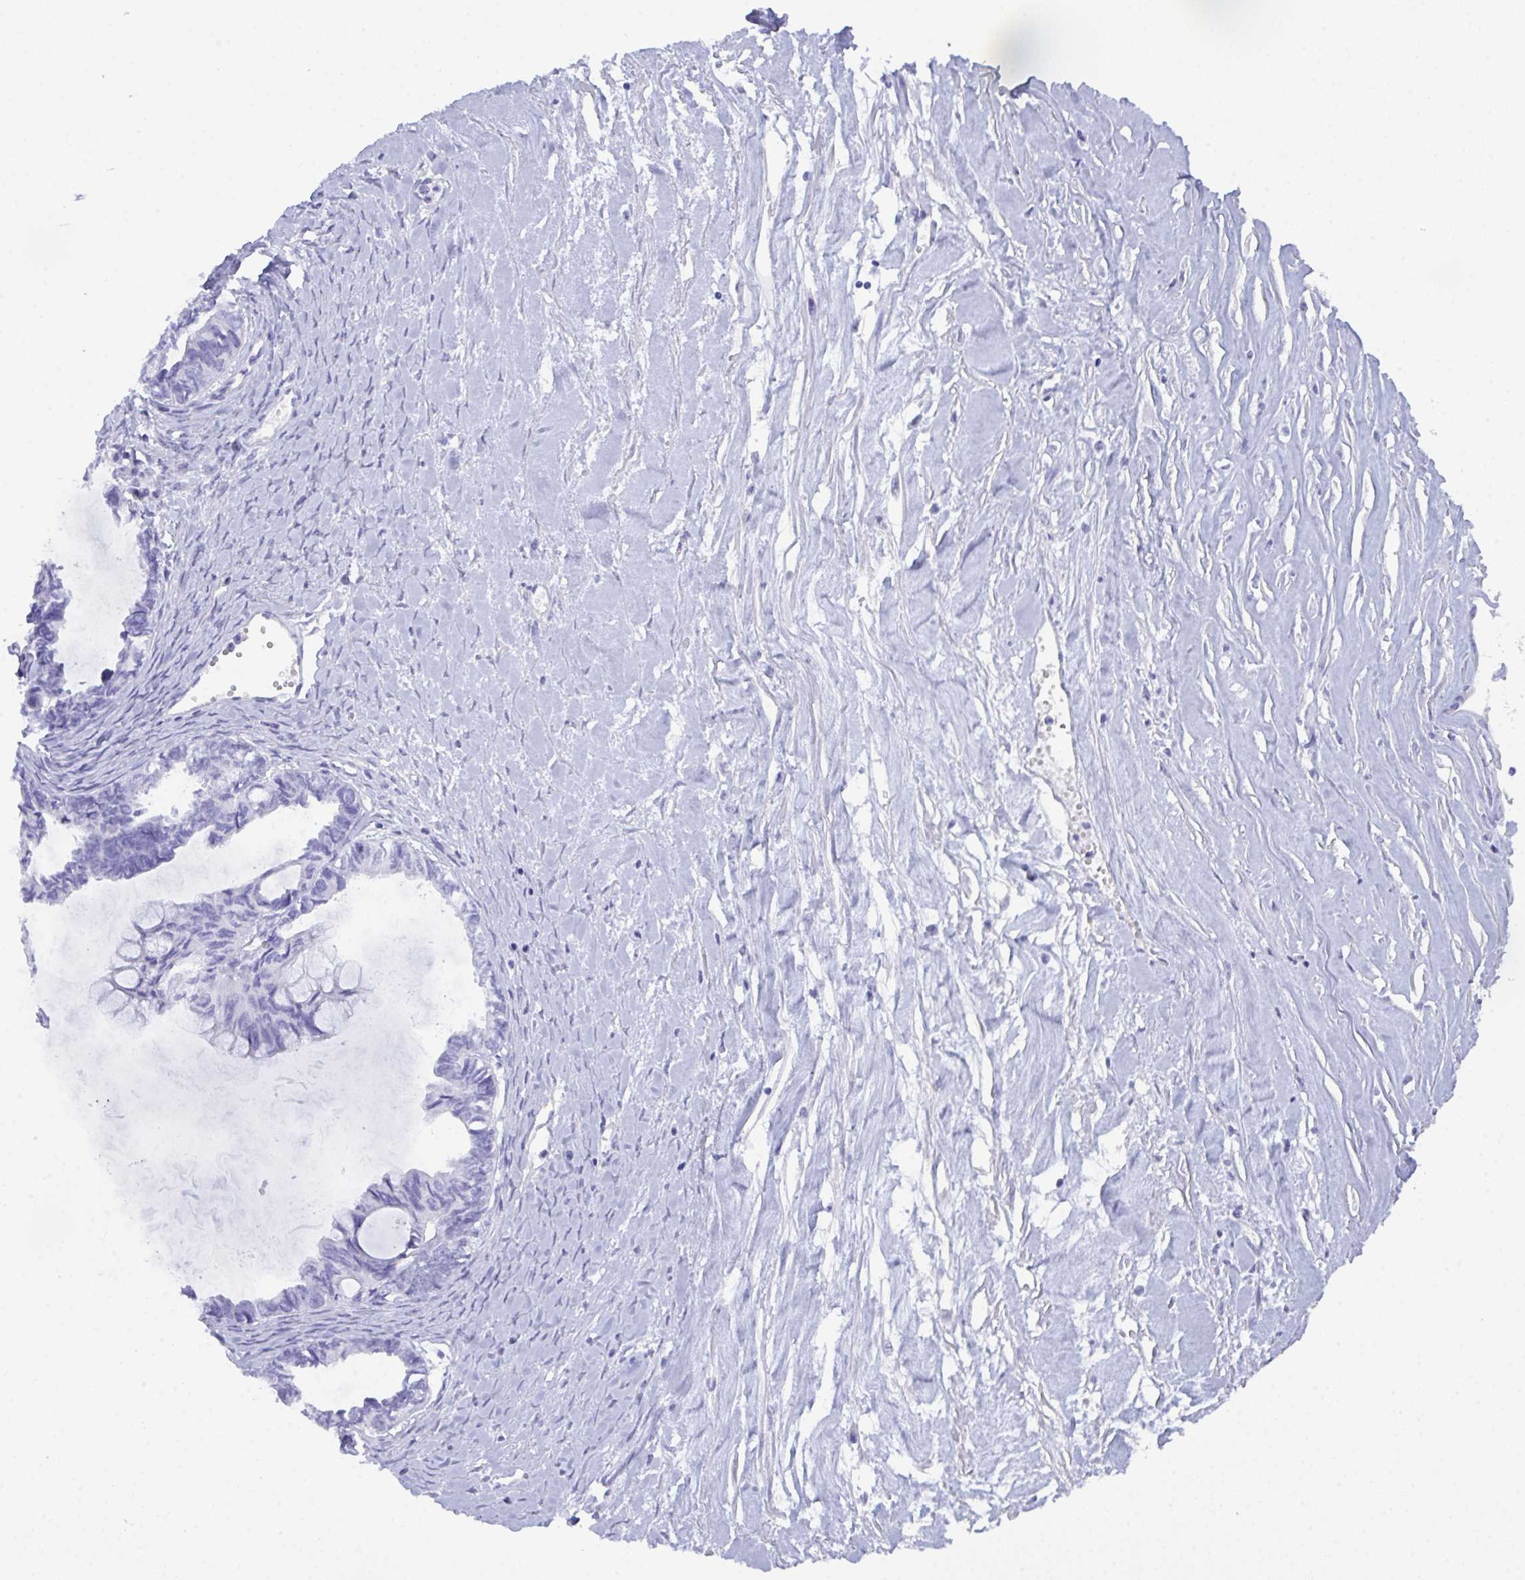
{"staining": {"intensity": "negative", "quantity": "none", "location": "none"}, "tissue": "ovarian cancer", "cell_type": "Tumor cells", "image_type": "cancer", "snomed": [{"axis": "morphology", "description": "Cystadenocarcinoma, mucinous, NOS"}, {"axis": "topography", "description": "Ovary"}], "caption": "IHC of human ovarian cancer displays no staining in tumor cells. The staining is performed using DAB (3,3'-diaminobenzidine) brown chromogen with nuclei counter-stained in using hematoxylin.", "gene": "ZNF850", "patient": {"sex": "female", "age": 61}}